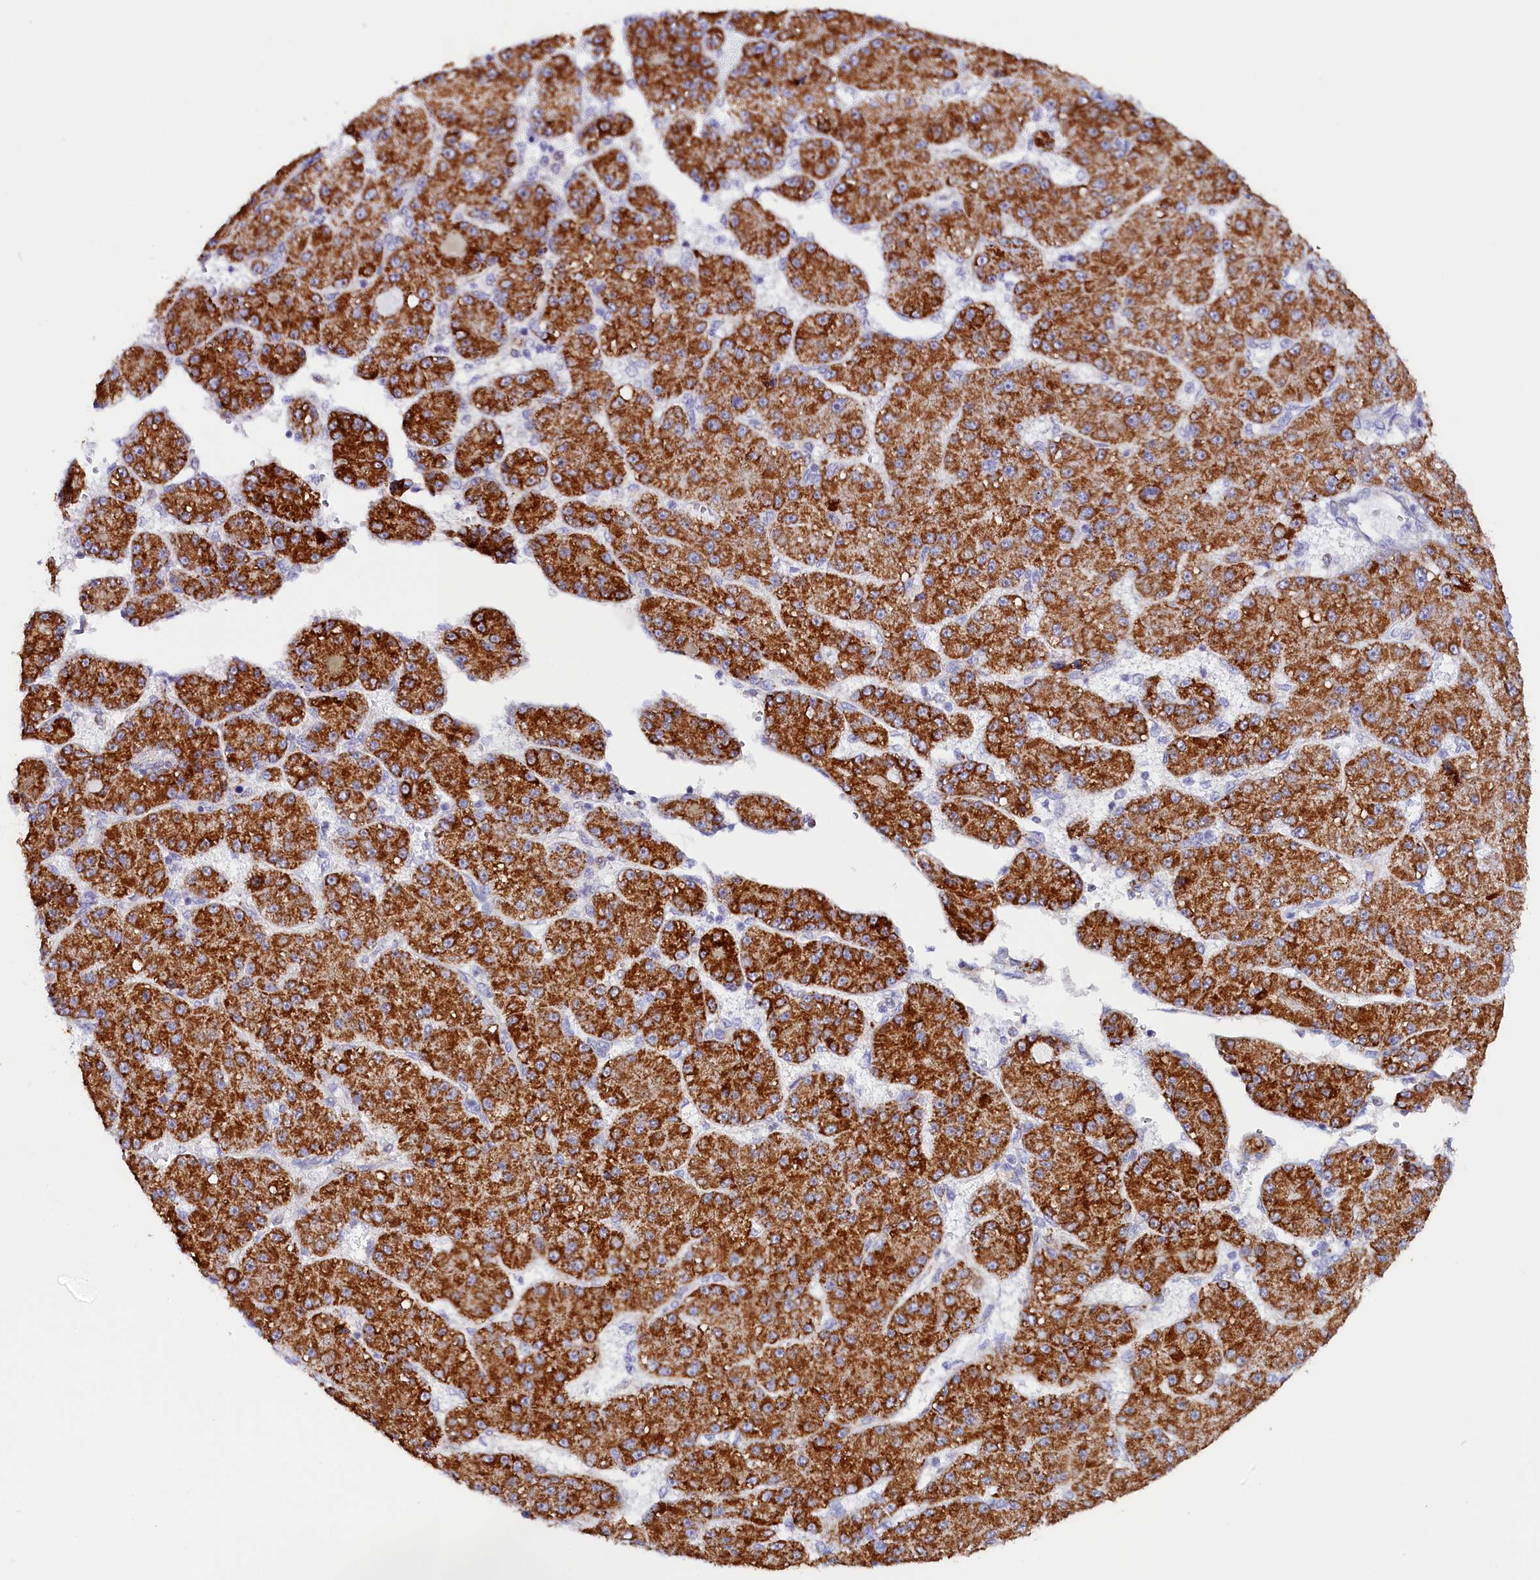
{"staining": {"intensity": "strong", "quantity": ">75%", "location": "cytoplasmic/membranous"}, "tissue": "liver cancer", "cell_type": "Tumor cells", "image_type": "cancer", "snomed": [{"axis": "morphology", "description": "Carcinoma, Hepatocellular, NOS"}, {"axis": "topography", "description": "Liver"}], "caption": "A micrograph of human liver cancer stained for a protein exhibits strong cytoplasmic/membranous brown staining in tumor cells.", "gene": "AKTIP", "patient": {"sex": "male", "age": 67}}